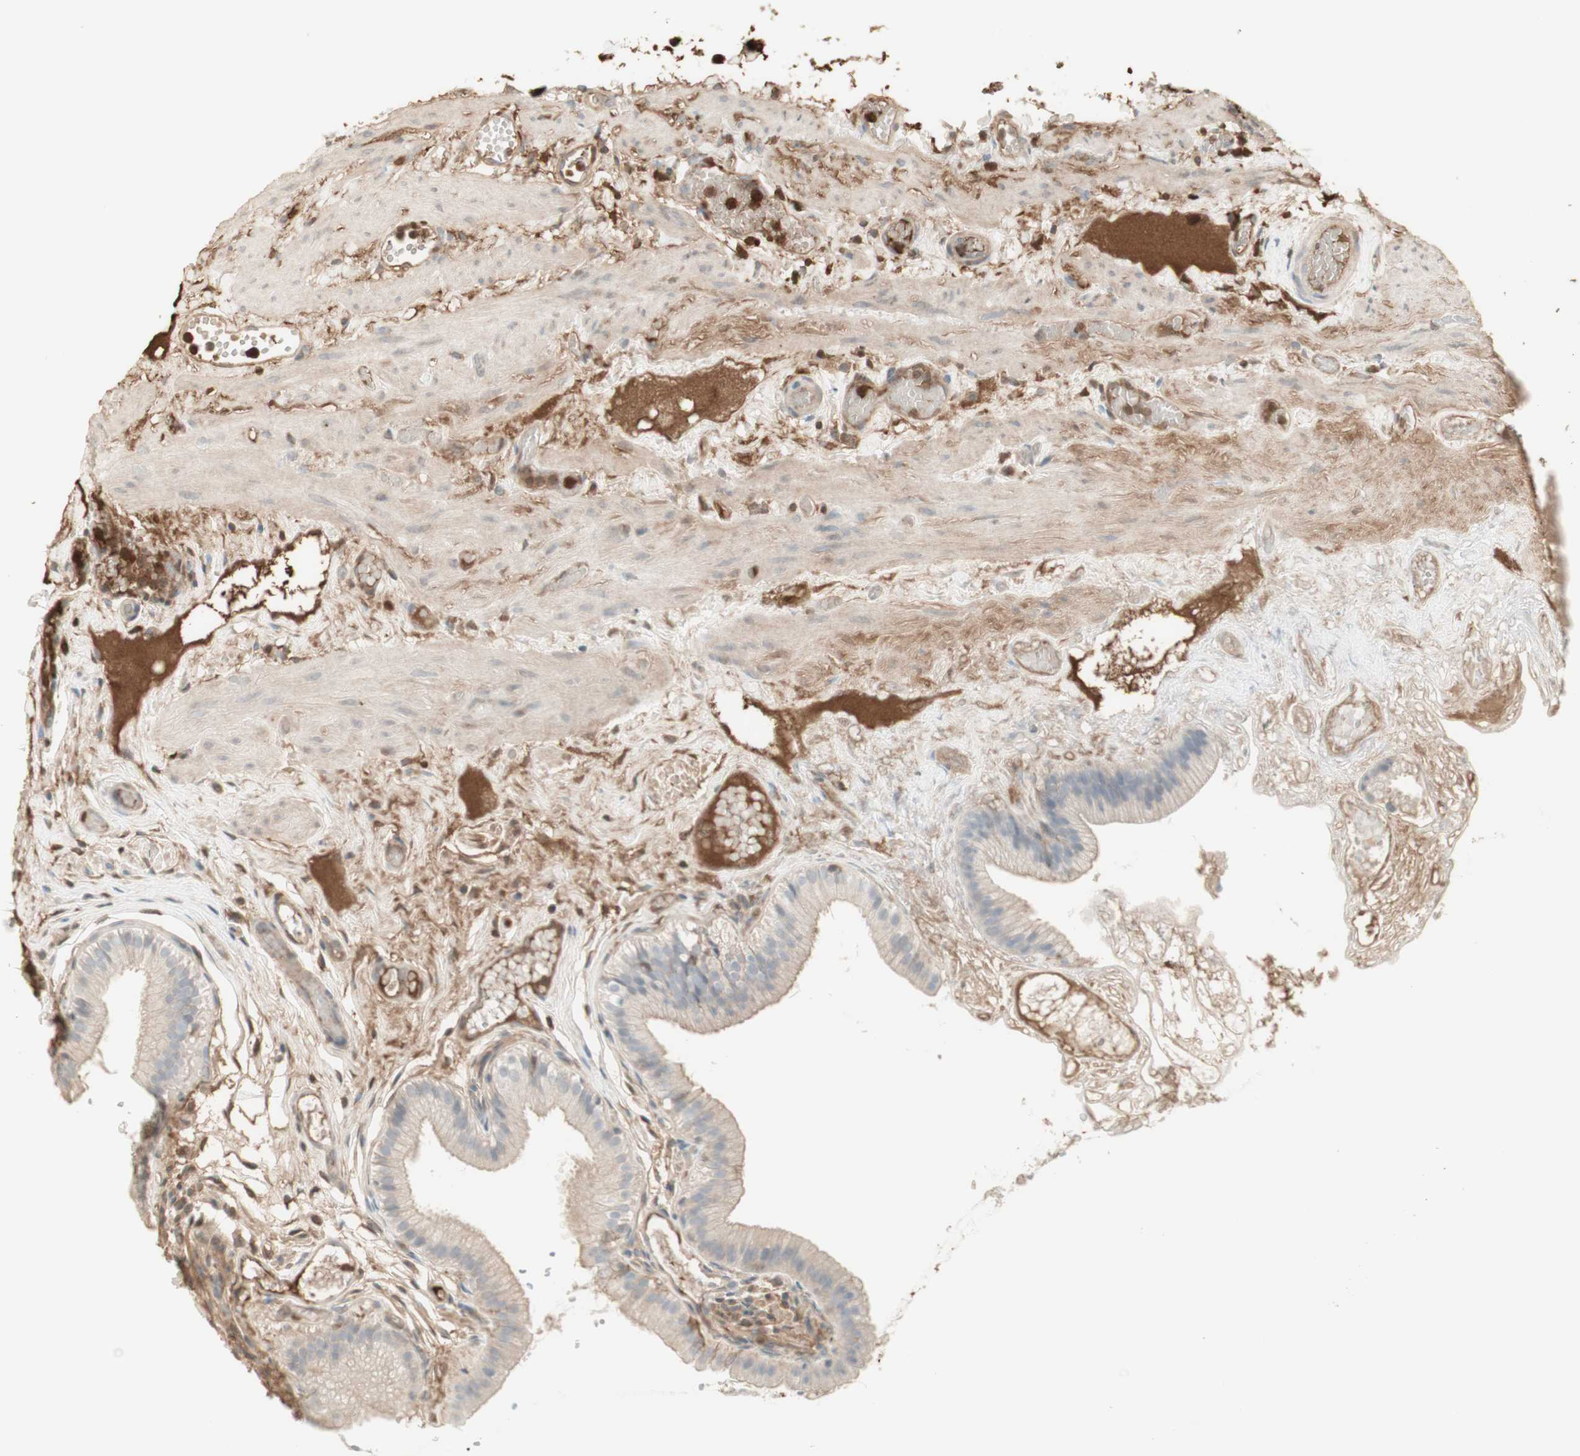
{"staining": {"intensity": "weak", "quantity": "<25%", "location": "cytoplasmic/membranous"}, "tissue": "gallbladder", "cell_type": "Glandular cells", "image_type": "normal", "snomed": [{"axis": "morphology", "description": "Normal tissue, NOS"}, {"axis": "topography", "description": "Gallbladder"}], "caption": "This is an IHC image of normal gallbladder. There is no staining in glandular cells.", "gene": "NID1", "patient": {"sex": "female", "age": 26}}